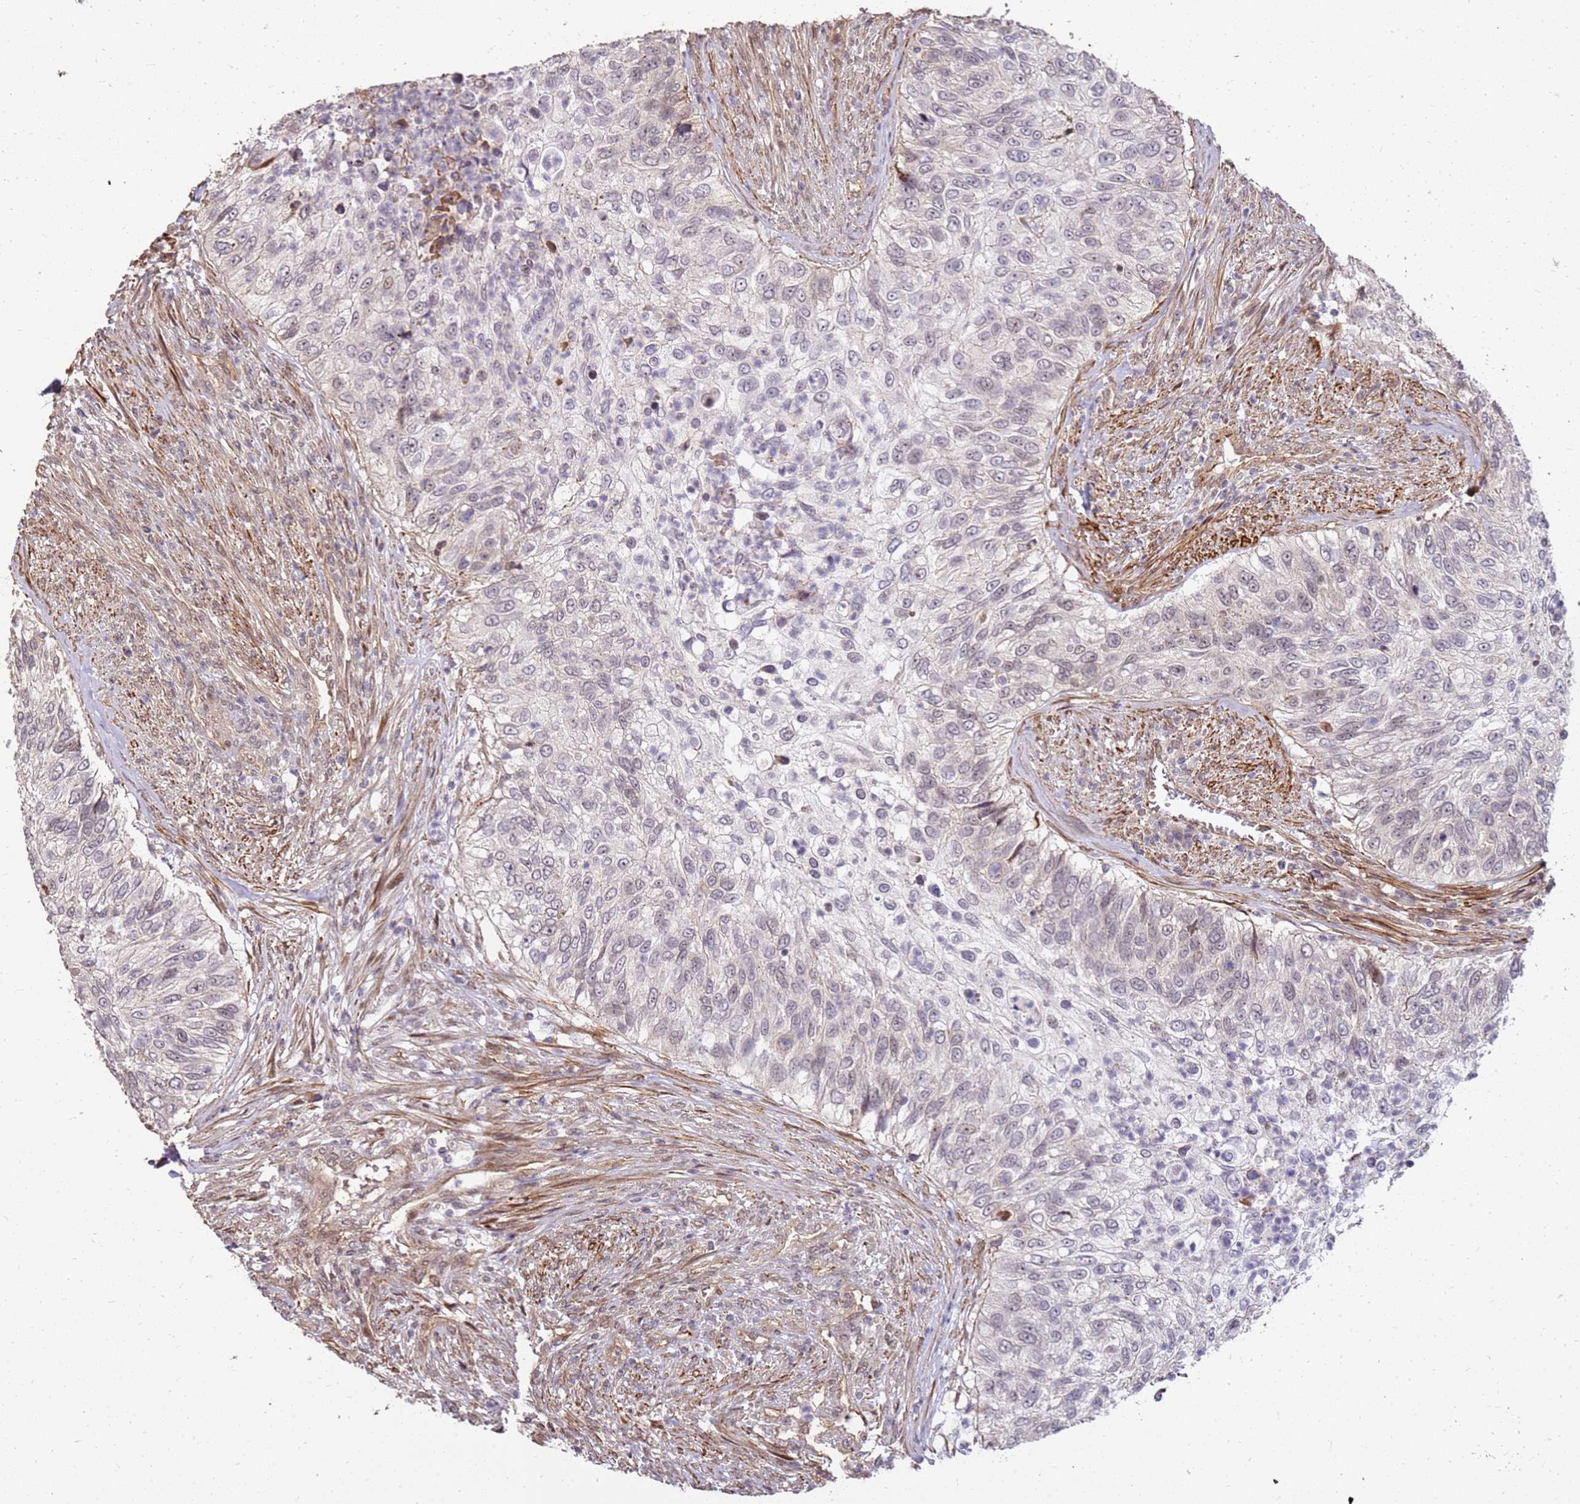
{"staining": {"intensity": "negative", "quantity": "none", "location": "none"}, "tissue": "urothelial cancer", "cell_type": "Tumor cells", "image_type": "cancer", "snomed": [{"axis": "morphology", "description": "Urothelial carcinoma, High grade"}, {"axis": "topography", "description": "Urinary bladder"}], "caption": "Image shows no significant protein expression in tumor cells of urothelial cancer.", "gene": "ST18", "patient": {"sex": "female", "age": 60}}